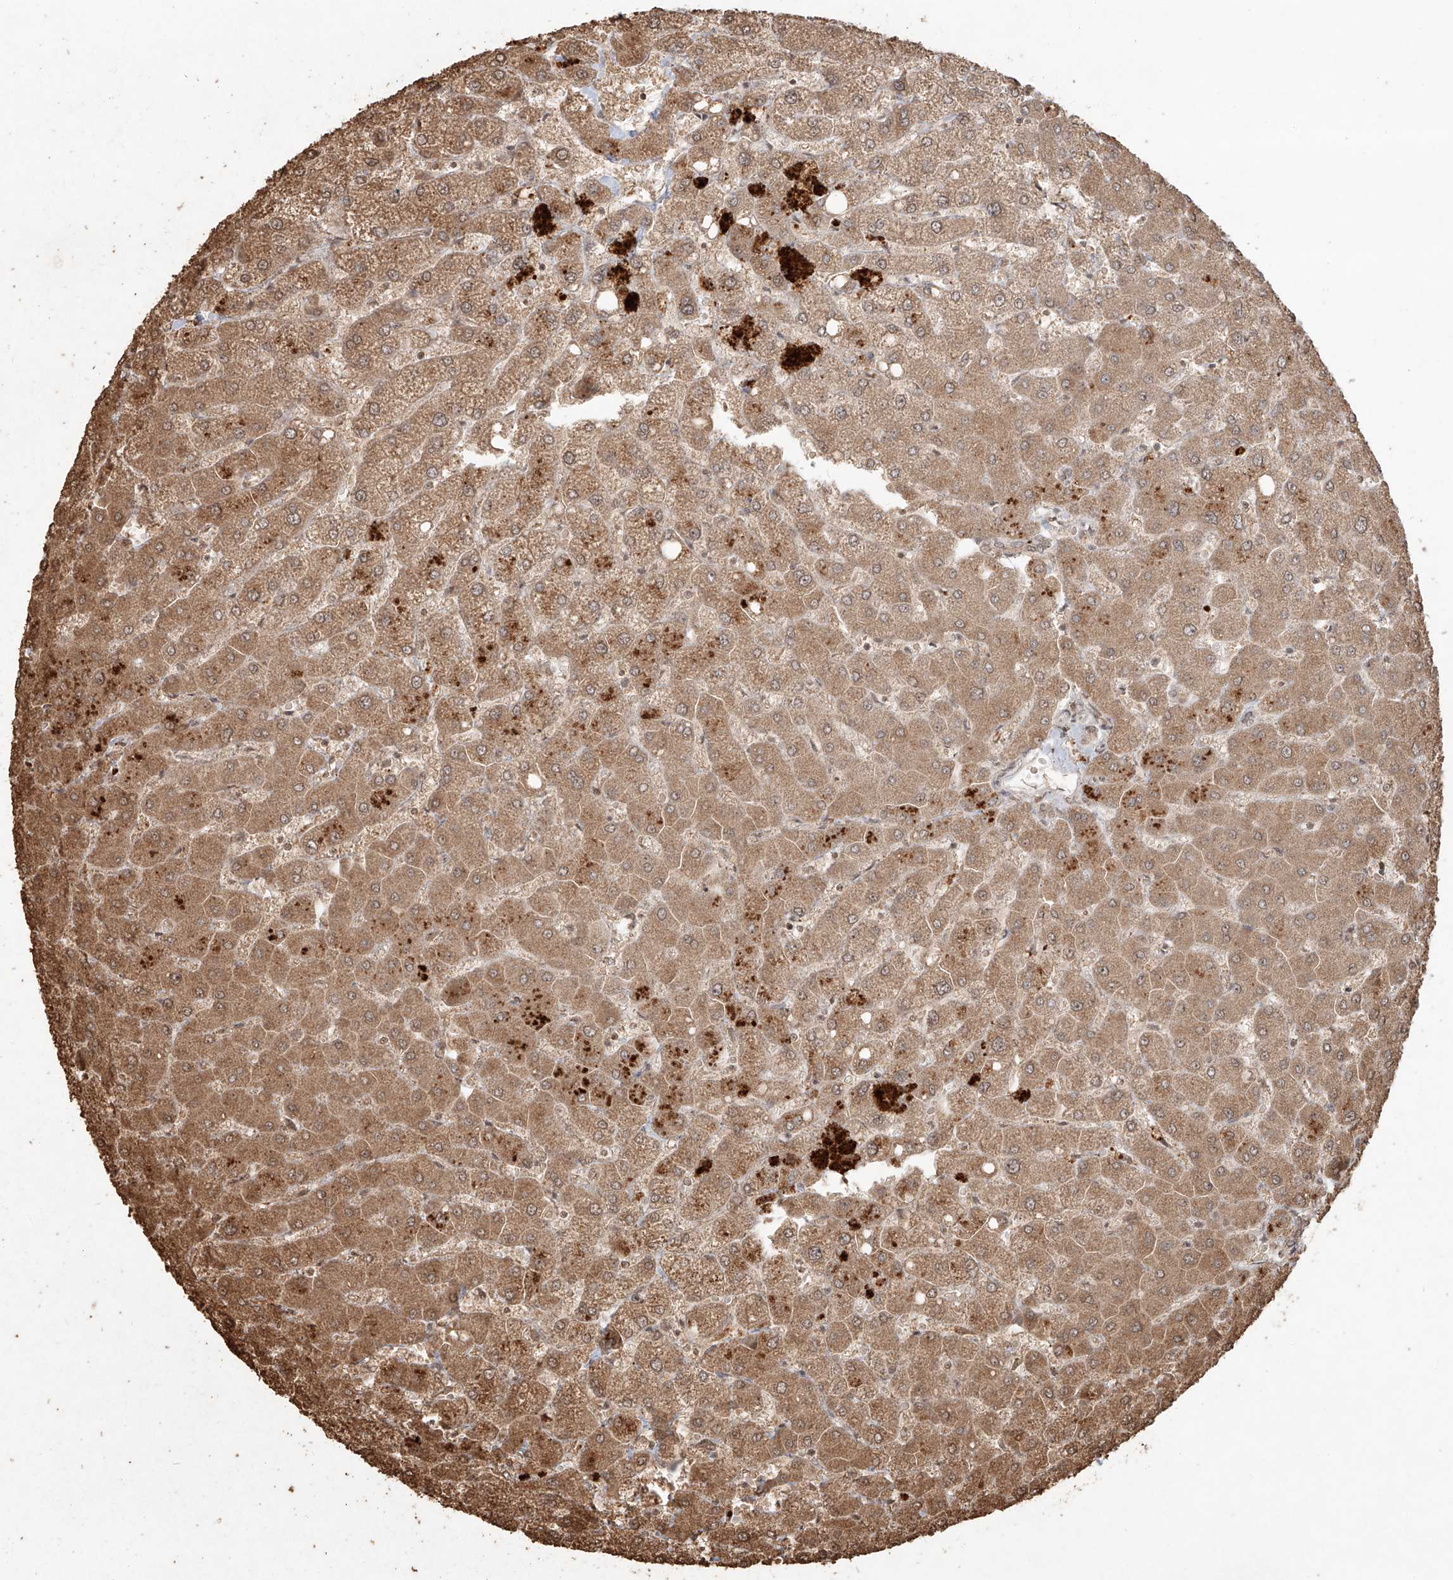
{"staining": {"intensity": "weak", "quantity": ">75%", "location": "cytoplasmic/membranous,nuclear"}, "tissue": "liver", "cell_type": "Cholangiocytes", "image_type": "normal", "snomed": [{"axis": "morphology", "description": "Normal tissue, NOS"}, {"axis": "topography", "description": "Liver"}], "caption": "Brown immunohistochemical staining in normal liver demonstrates weak cytoplasmic/membranous,nuclear expression in about >75% of cholangiocytes.", "gene": "UBE2K", "patient": {"sex": "female", "age": 54}}